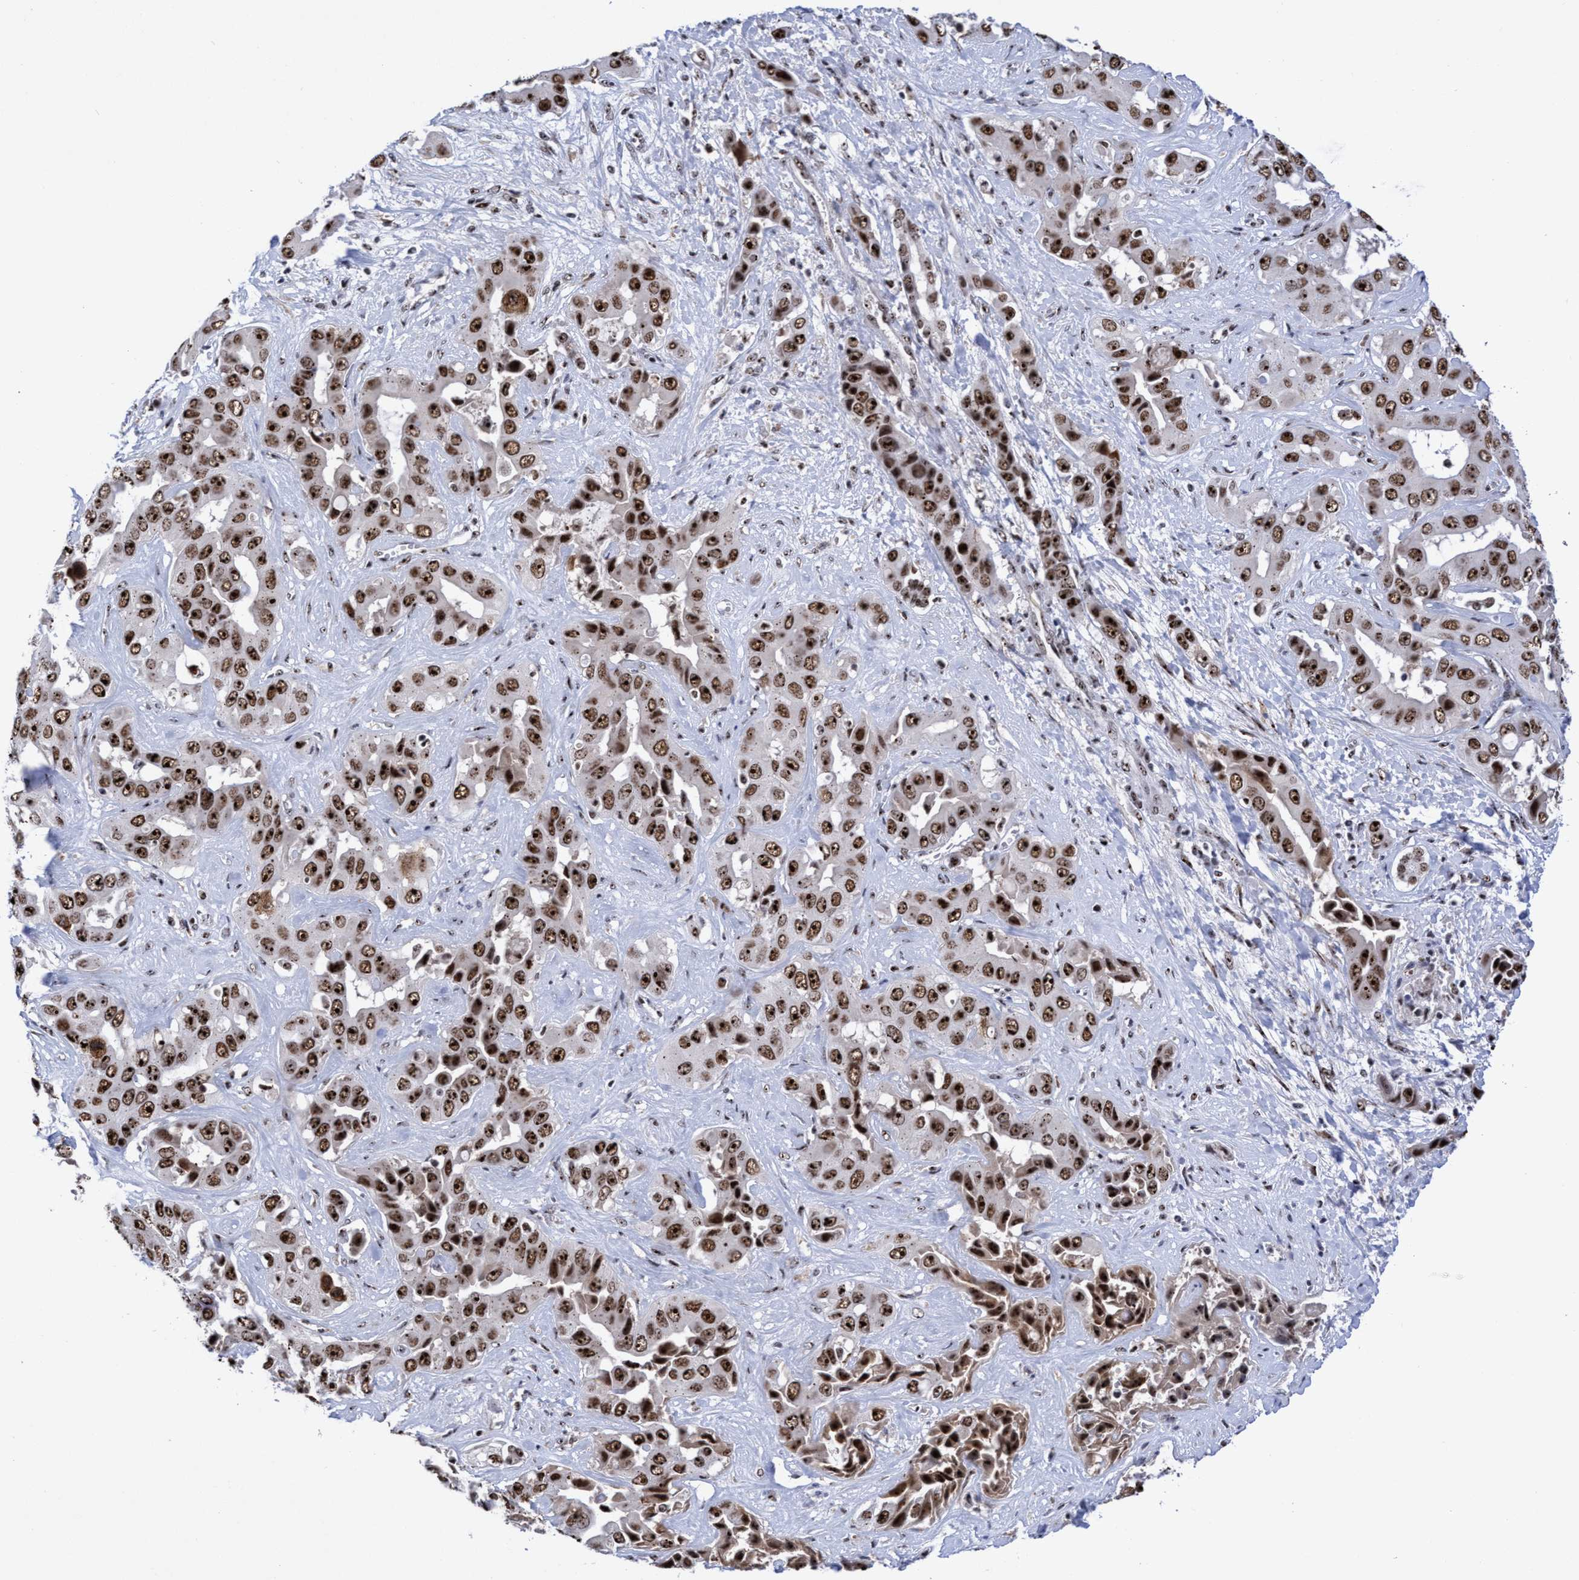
{"staining": {"intensity": "strong", "quantity": ">75%", "location": "nuclear"}, "tissue": "liver cancer", "cell_type": "Tumor cells", "image_type": "cancer", "snomed": [{"axis": "morphology", "description": "Cholangiocarcinoma"}, {"axis": "topography", "description": "Liver"}], "caption": "Immunohistochemistry histopathology image of neoplastic tissue: human liver cancer stained using immunohistochemistry (IHC) reveals high levels of strong protein expression localized specifically in the nuclear of tumor cells, appearing as a nuclear brown color.", "gene": "EFCAB10", "patient": {"sex": "female", "age": 52}}